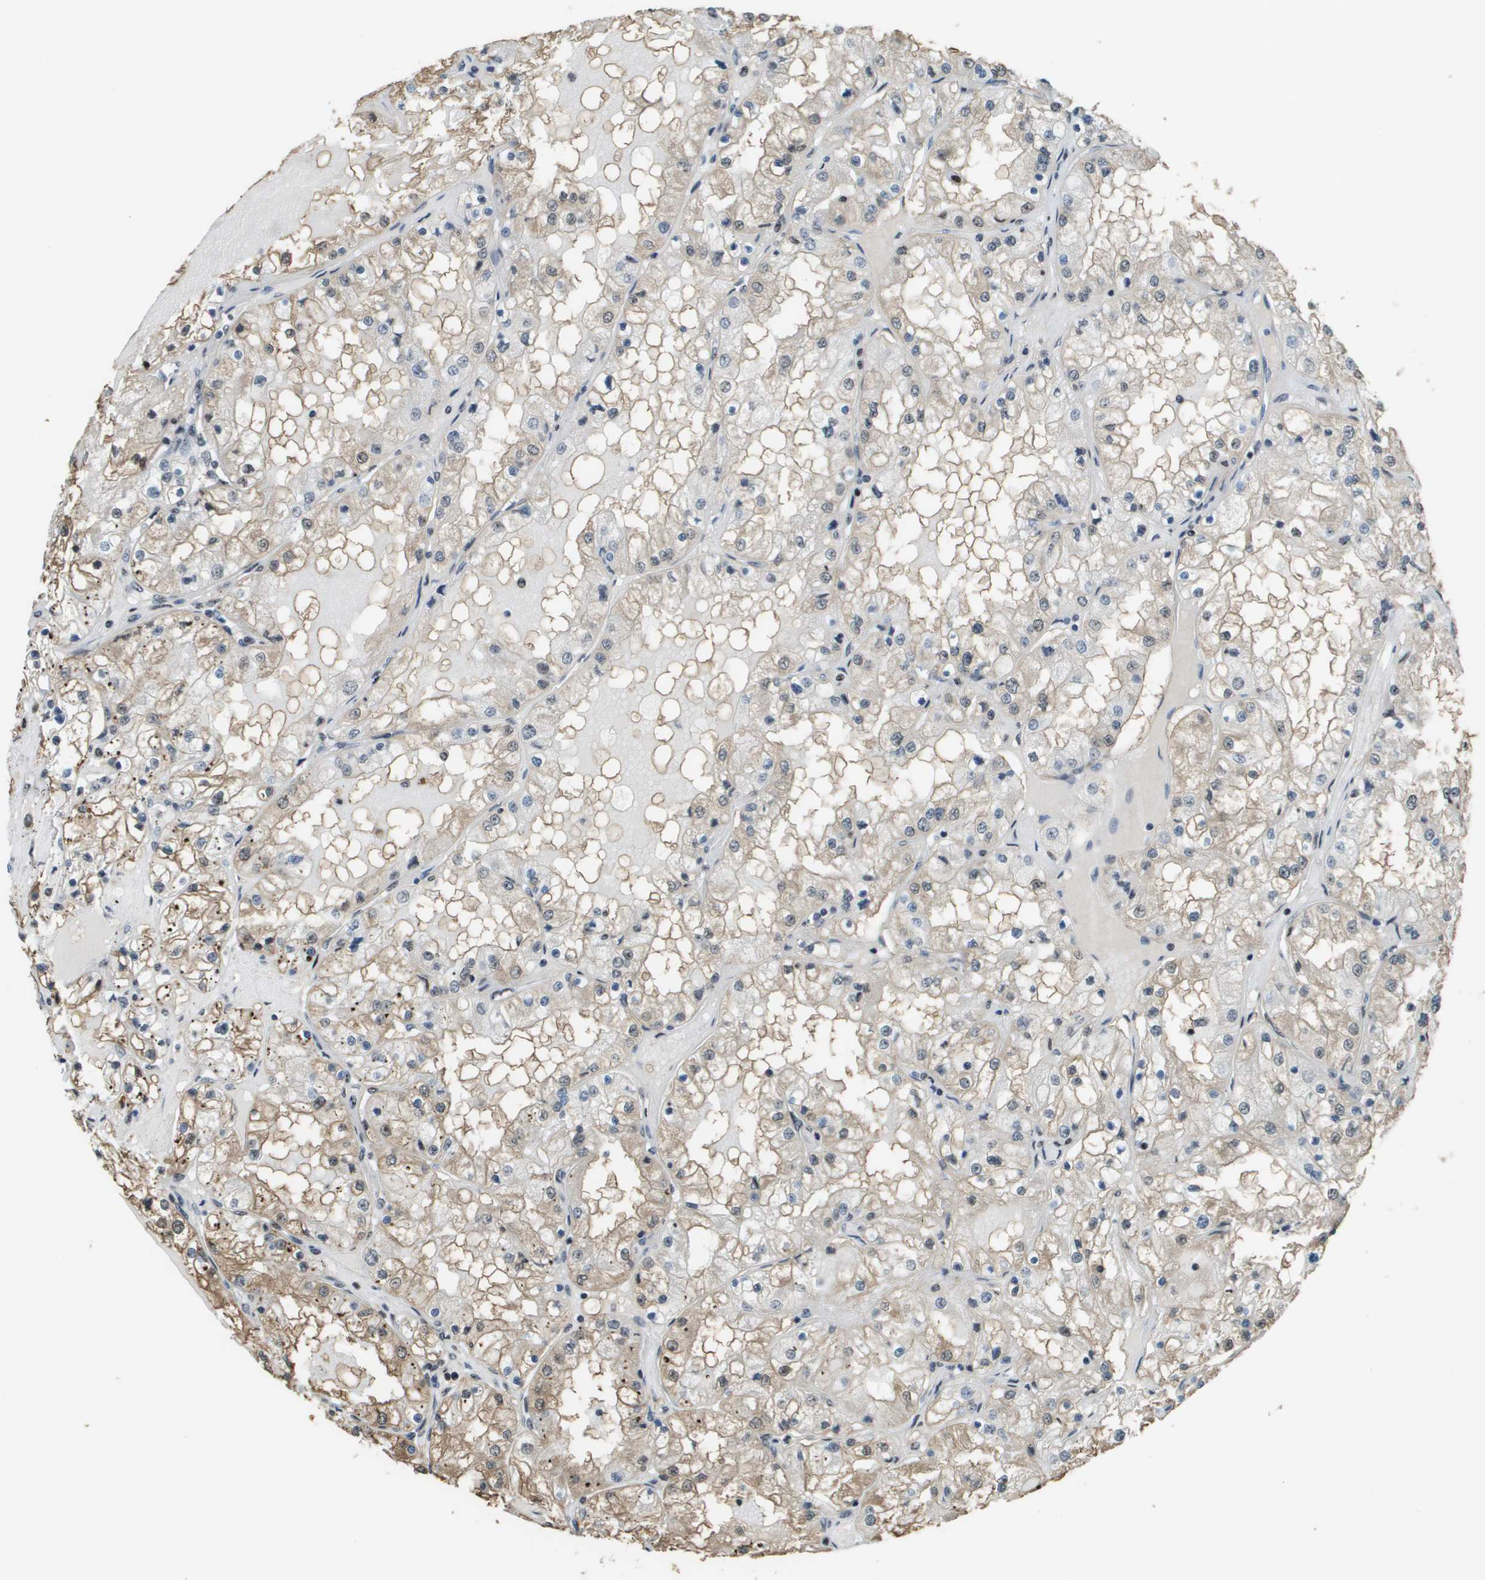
{"staining": {"intensity": "weak", "quantity": ">75%", "location": "cytoplasmic/membranous"}, "tissue": "renal cancer", "cell_type": "Tumor cells", "image_type": "cancer", "snomed": [{"axis": "morphology", "description": "Adenocarcinoma, NOS"}, {"axis": "topography", "description": "Kidney"}], "caption": "A photomicrograph of renal cancer stained for a protein exhibits weak cytoplasmic/membranous brown staining in tumor cells. Immunohistochemistry stains the protein of interest in brown and the nuclei are stained blue.", "gene": "SP100", "patient": {"sex": "male", "age": 68}}